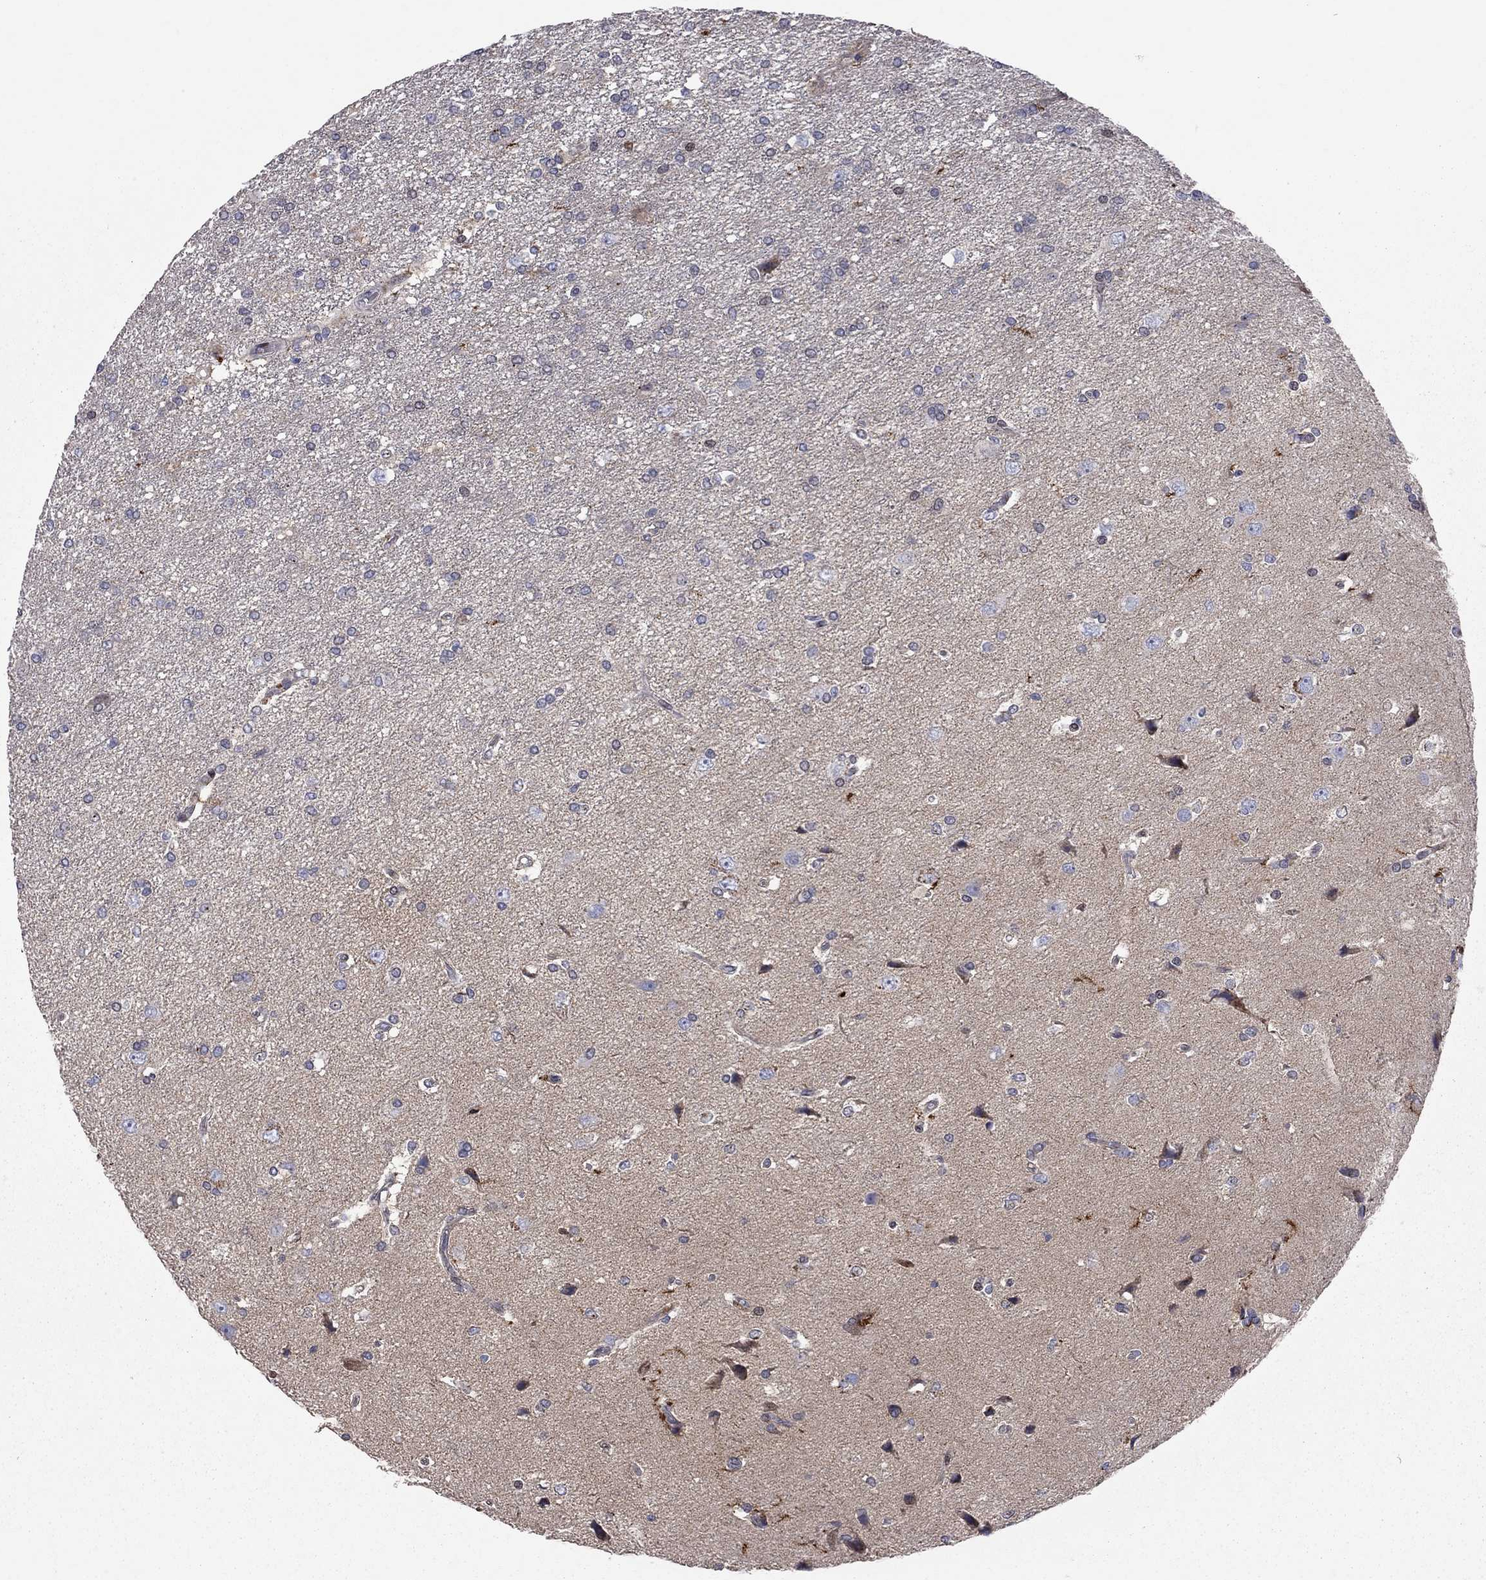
{"staining": {"intensity": "negative", "quantity": "none", "location": "none"}, "tissue": "glioma", "cell_type": "Tumor cells", "image_type": "cancer", "snomed": [{"axis": "morphology", "description": "Glioma, malignant, High grade"}, {"axis": "topography", "description": "Brain"}], "caption": "Photomicrograph shows no significant protein positivity in tumor cells of glioma.", "gene": "ERN2", "patient": {"sex": "female", "age": 63}}